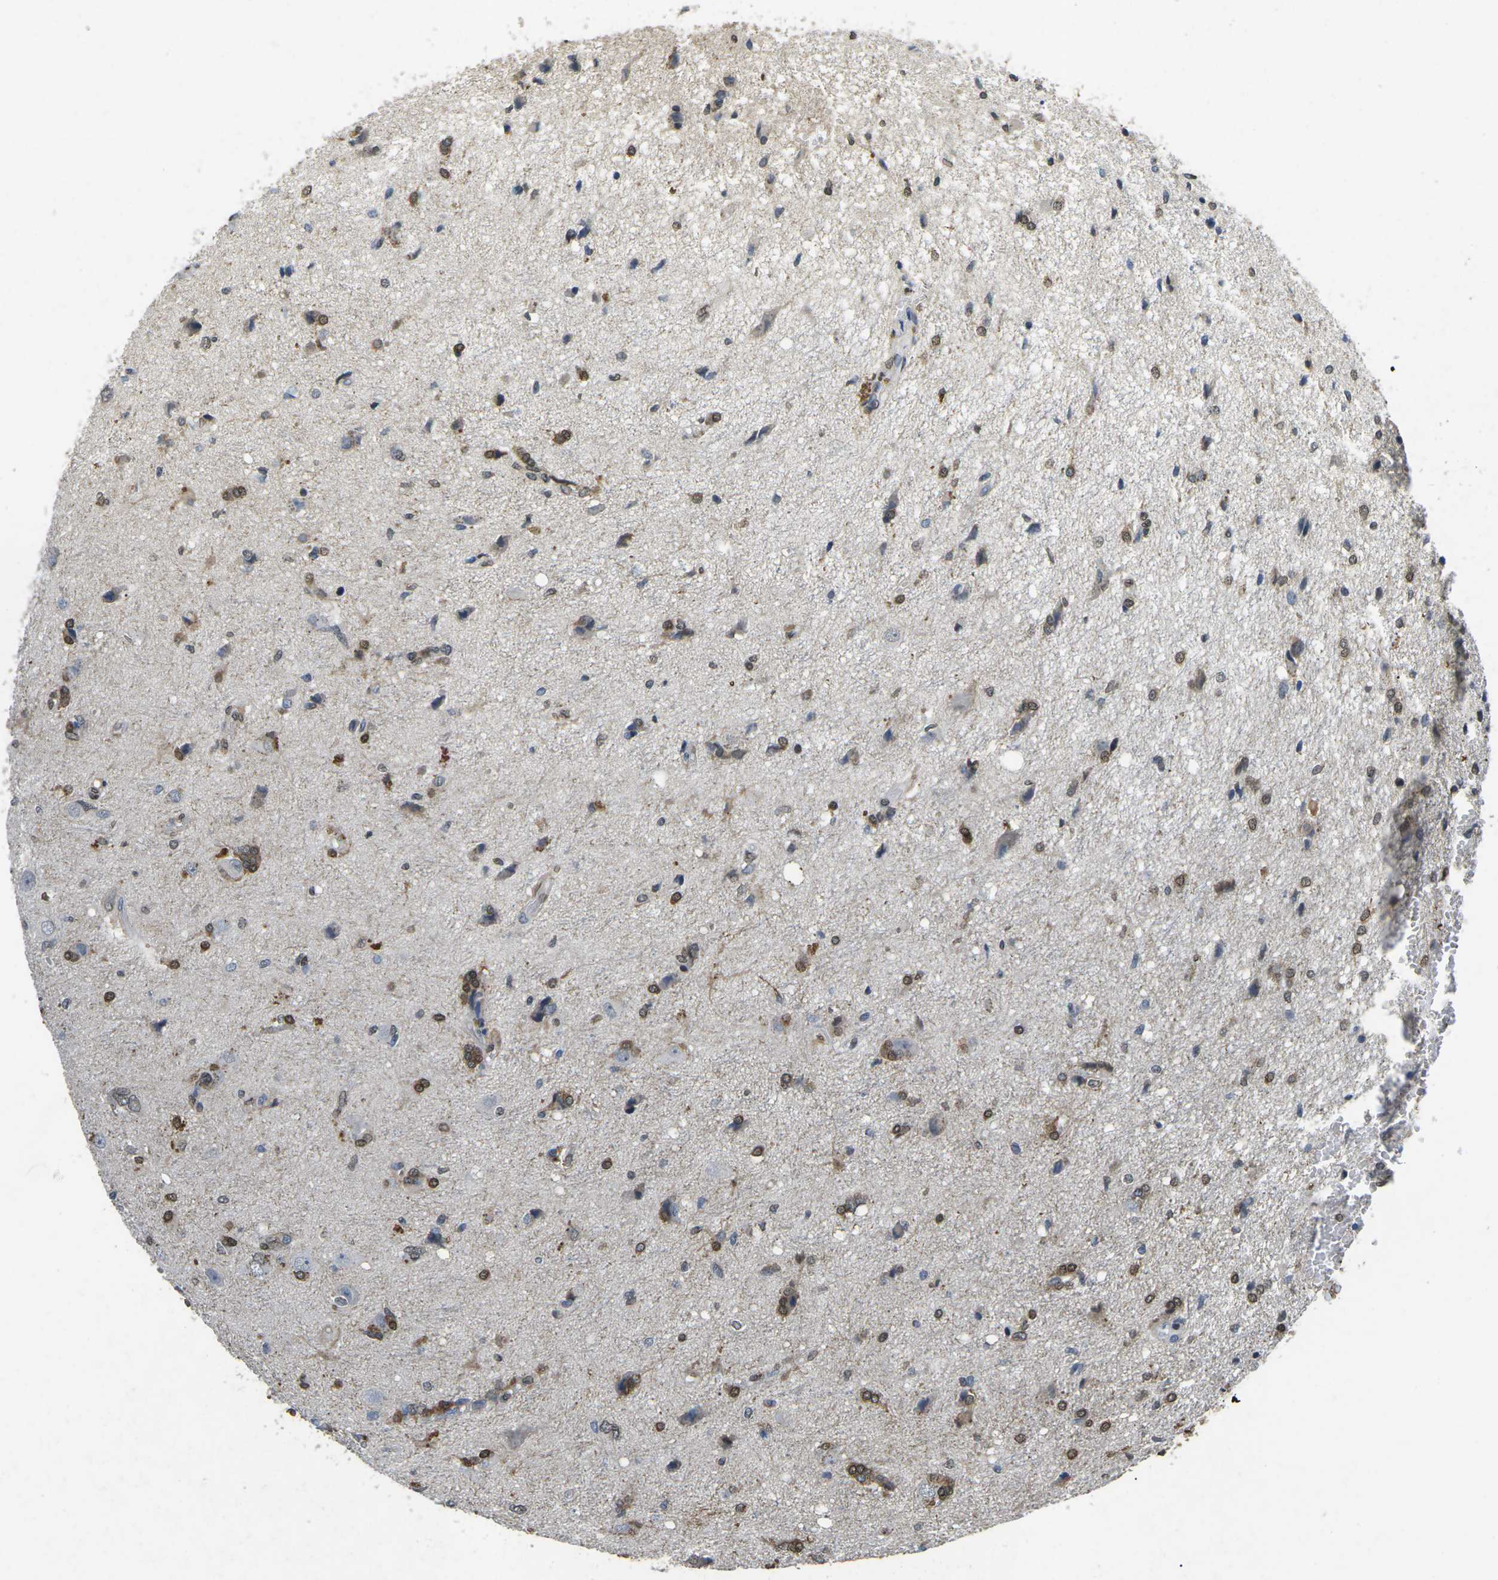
{"staining": {"intensity": "weak", "quantity": "25%-75%", "location": "nuclear"}, "tissue": "glioma", "cell_type": "Tumor cells", "image_type": "cancer", "snomed": [{"axis": "morphology", "description": "Glioma, malignant, High grade"}, {"axis": "topography", "description": "Brain"}], "caption": "Immunohistochemical staining of human glioma exhibits low levels of weak nuclear positivity in approximately 25%-75% of tumor cells.", "gene": "SCNN1B", "patient": {"sex": "female", "age": 59}}